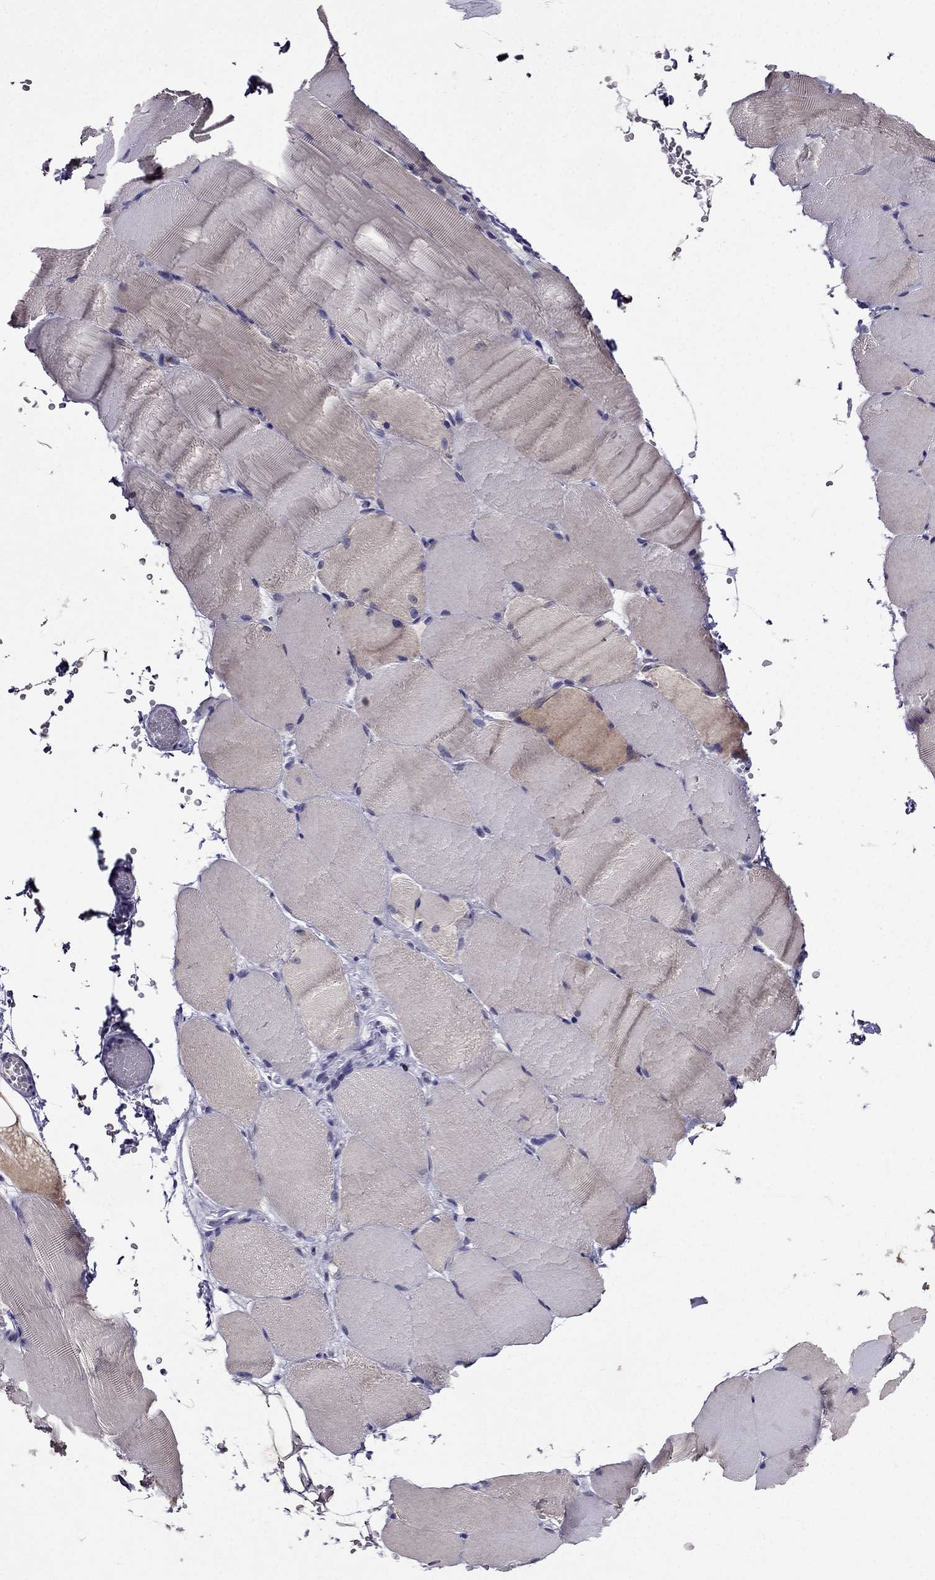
{"staining": {"intensity": "weak", "quantity": "<25%", "location": "cytoplasmic/membranous"}, "tissue": "skeletal muscle", "cell_type": "Myocytes", "image_type": "normal", "snomed": [{"axis": "morphology", "description": "Normal tissue, NOS"}, {"axis": "topography", "description": "Skeletal muscle"}], "caption": "Myocytes are negative for brown protein staining in normal skeletal muscle. (DAB (3,3'-diaminobenzidine) IHC with hematoxylin counter stain).", "gene": "DUSP15", "patient": {"sex": "female", "age": 37}}